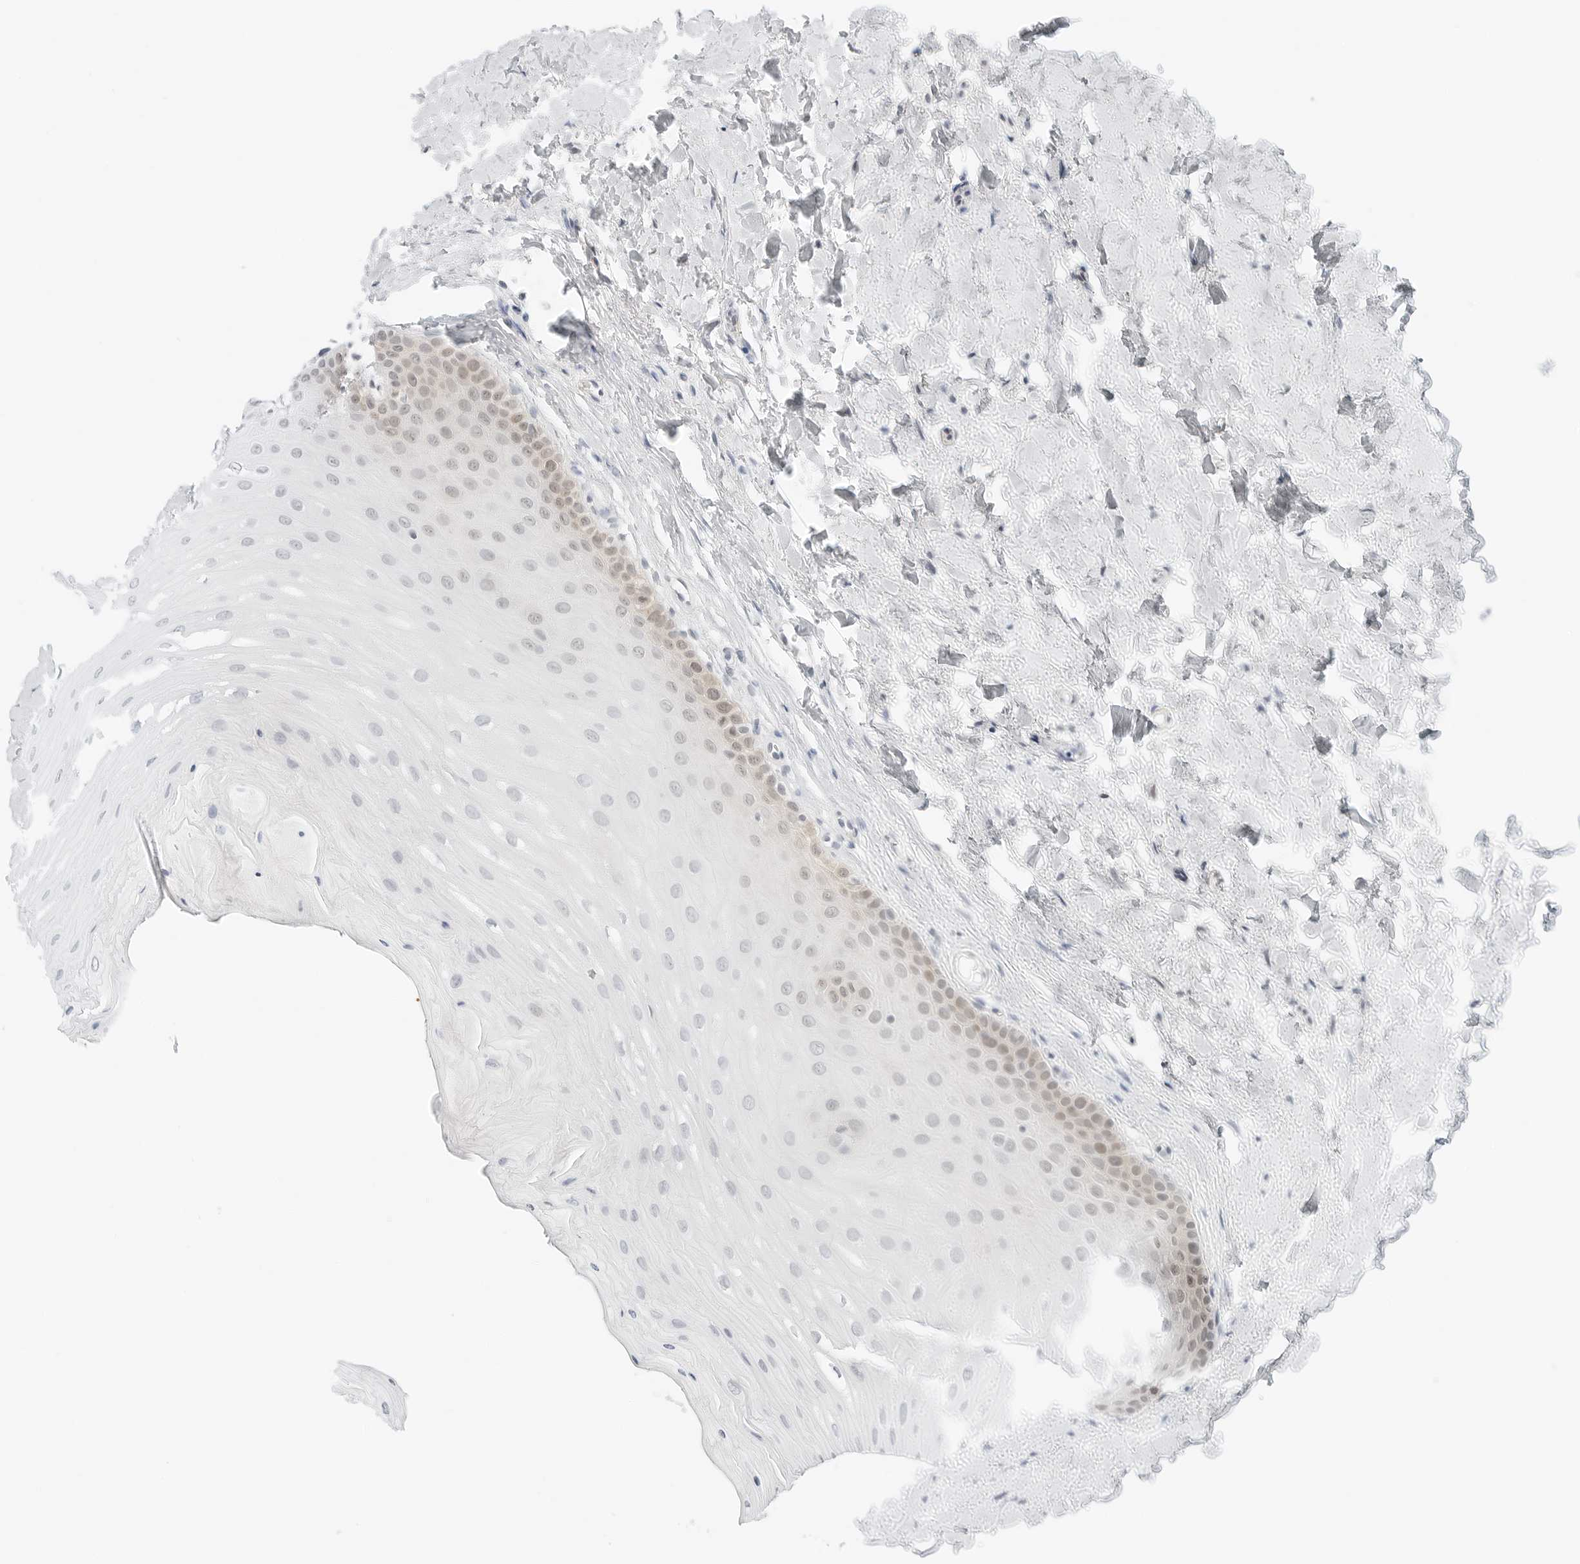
{"staining": {"intensity": "weak", "quantity": "<25%", "location": "nuclear"}, "tissue": "oral mucosa", "cell_type": "Squamous epithelial cells", "image_type": "normal", "snomed": [{"axis": "morphology", "description": "Normal tissue, NOS"}, {"axis": "topography", "description": "Oral tissue"}], "caption": "Protein analysis of unremarkable oral mucosa displays no significant expression in squamous epithelial cells.", "gene": "CCSAP", "patient": {"sex": "female", "age": 39}}